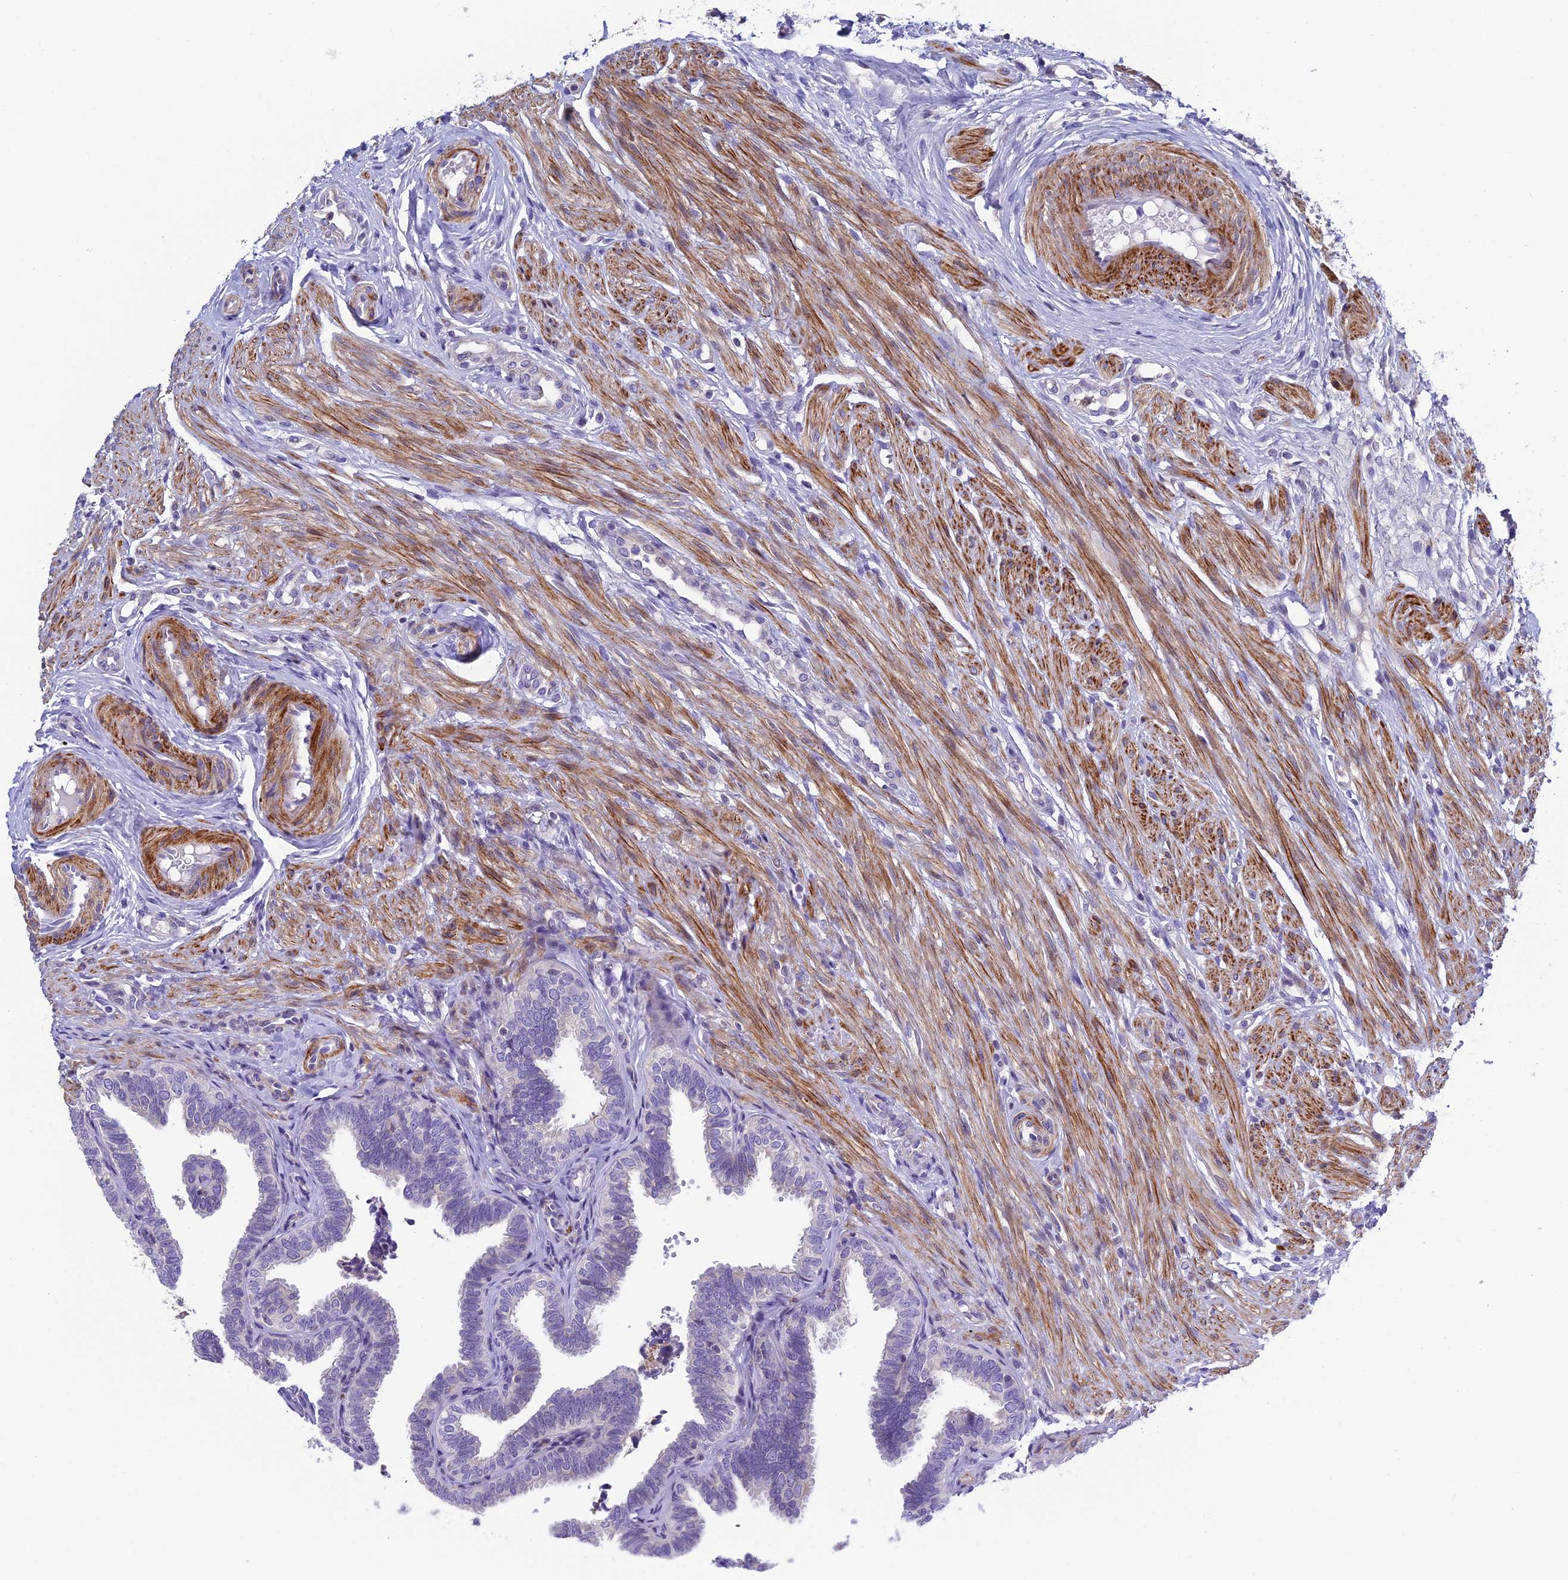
{"staining": {"intensity": "negative", "quantity": "none", "location": "none"}, "tissue": "fallopian tube", "cell_type": "Glandular cells", "image_type": "normal", "snomed": [{"axis": "morphology", "description": "Normal tissue, NOS"}, {"axis": "topography", "description": "Fallopian tube"}], "caption": "IHC micrograph of benign fallopian tube stained for a protein (brown), which shows no staining in glandular cells.", "gene": "FAM178B", "patient": {"sex": "female", "age": 39}}